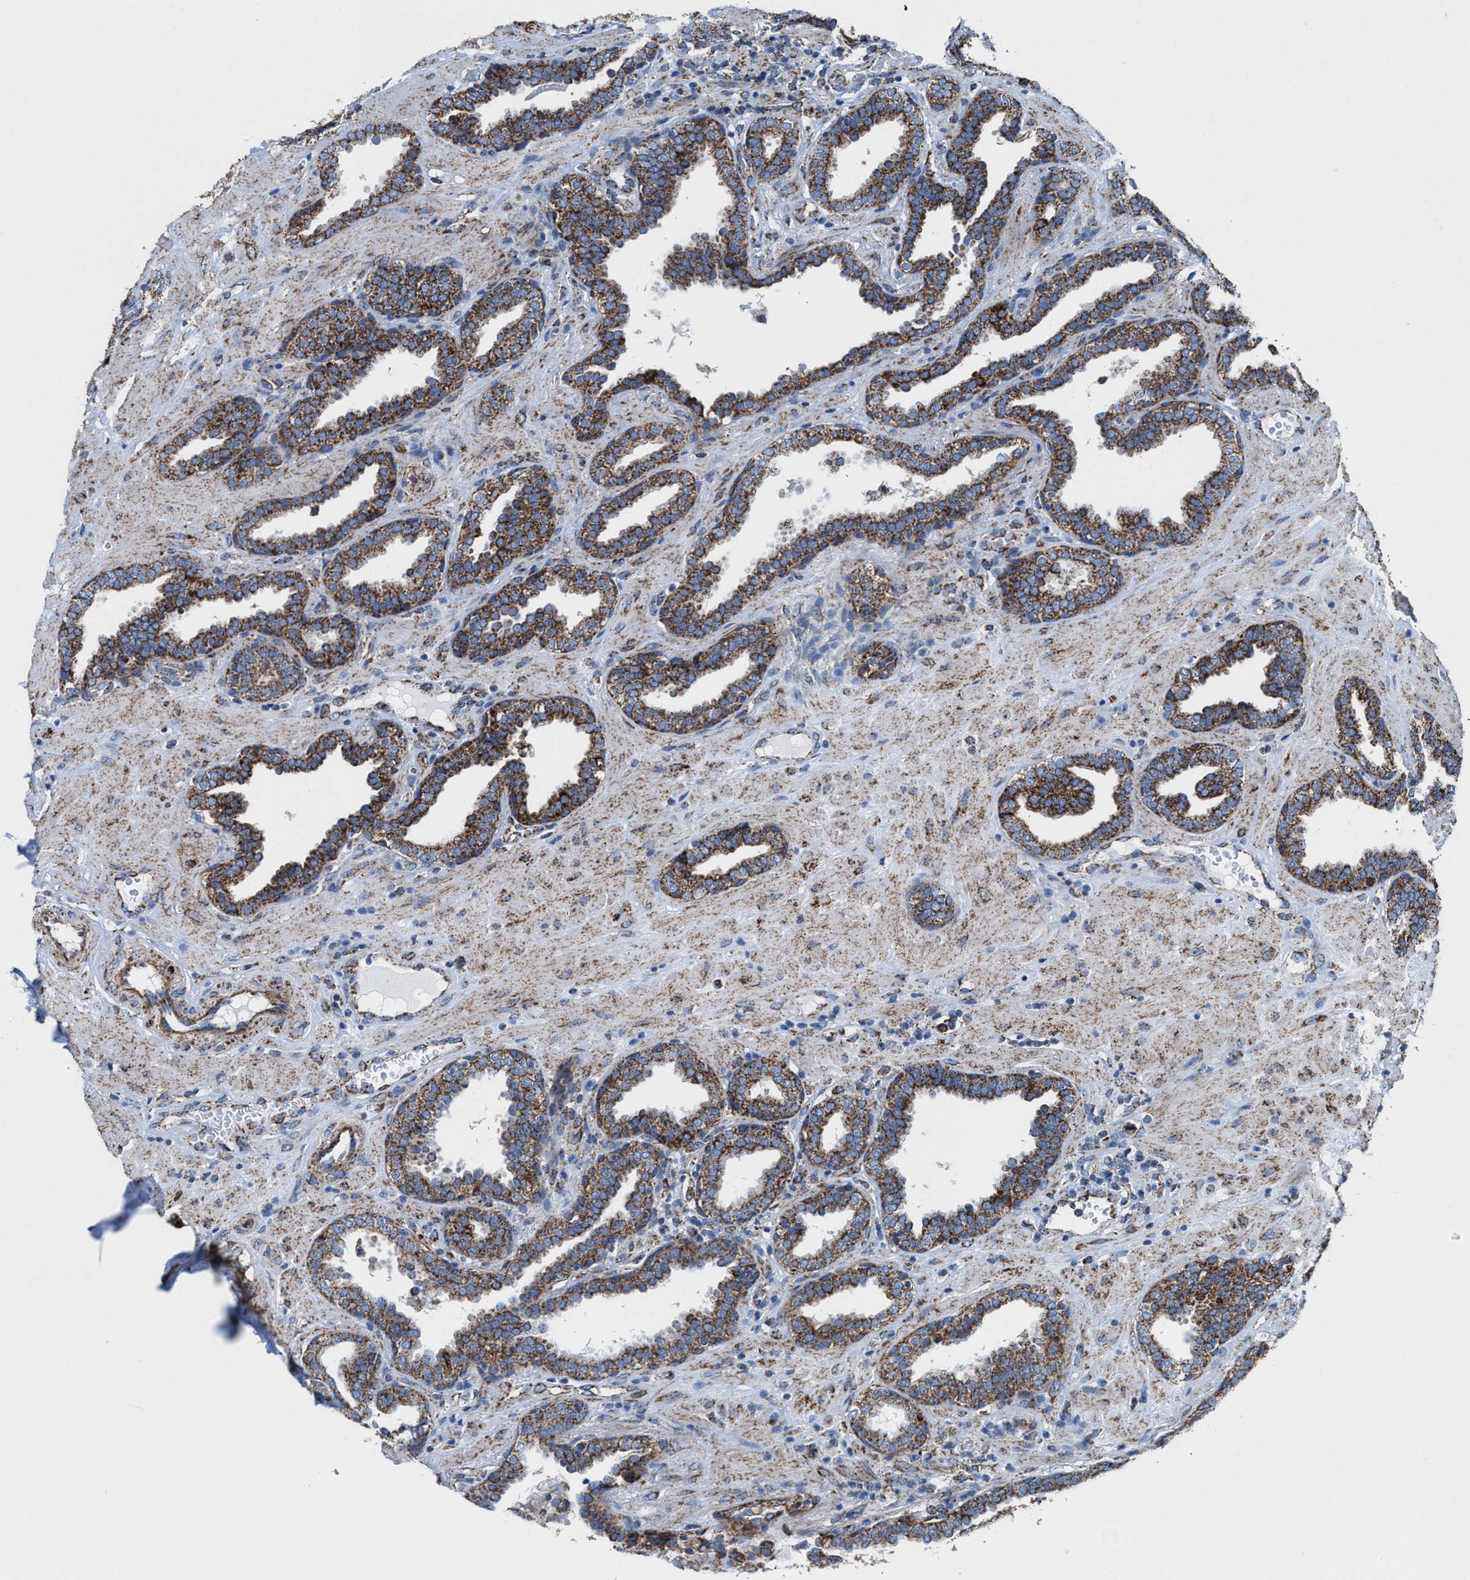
{"staining": {"intensity": "moderate", "quantity": ">75%", "location": "cytoplasmic/membranous"}, "tissue": "prostate", "cell_type": "Glandular cells", "image_type": "normal", "snomed": [{"axis": "morphology", "description": "Normal tissue, NOS"}, {"axis": "topography", "description": "Prostate"}], "caption": "IHC photomicrograph of benign prostate: prostate stained using immunohistochemistry shows medium levels of moderate protein expression localized specifically in the cytoplasmic/membranous of glandular cells, appearing as a cytoplasmic/membranous brown color.", "gene": "ALDH1B1", "patient": {"sex": "male", "age": 51}}